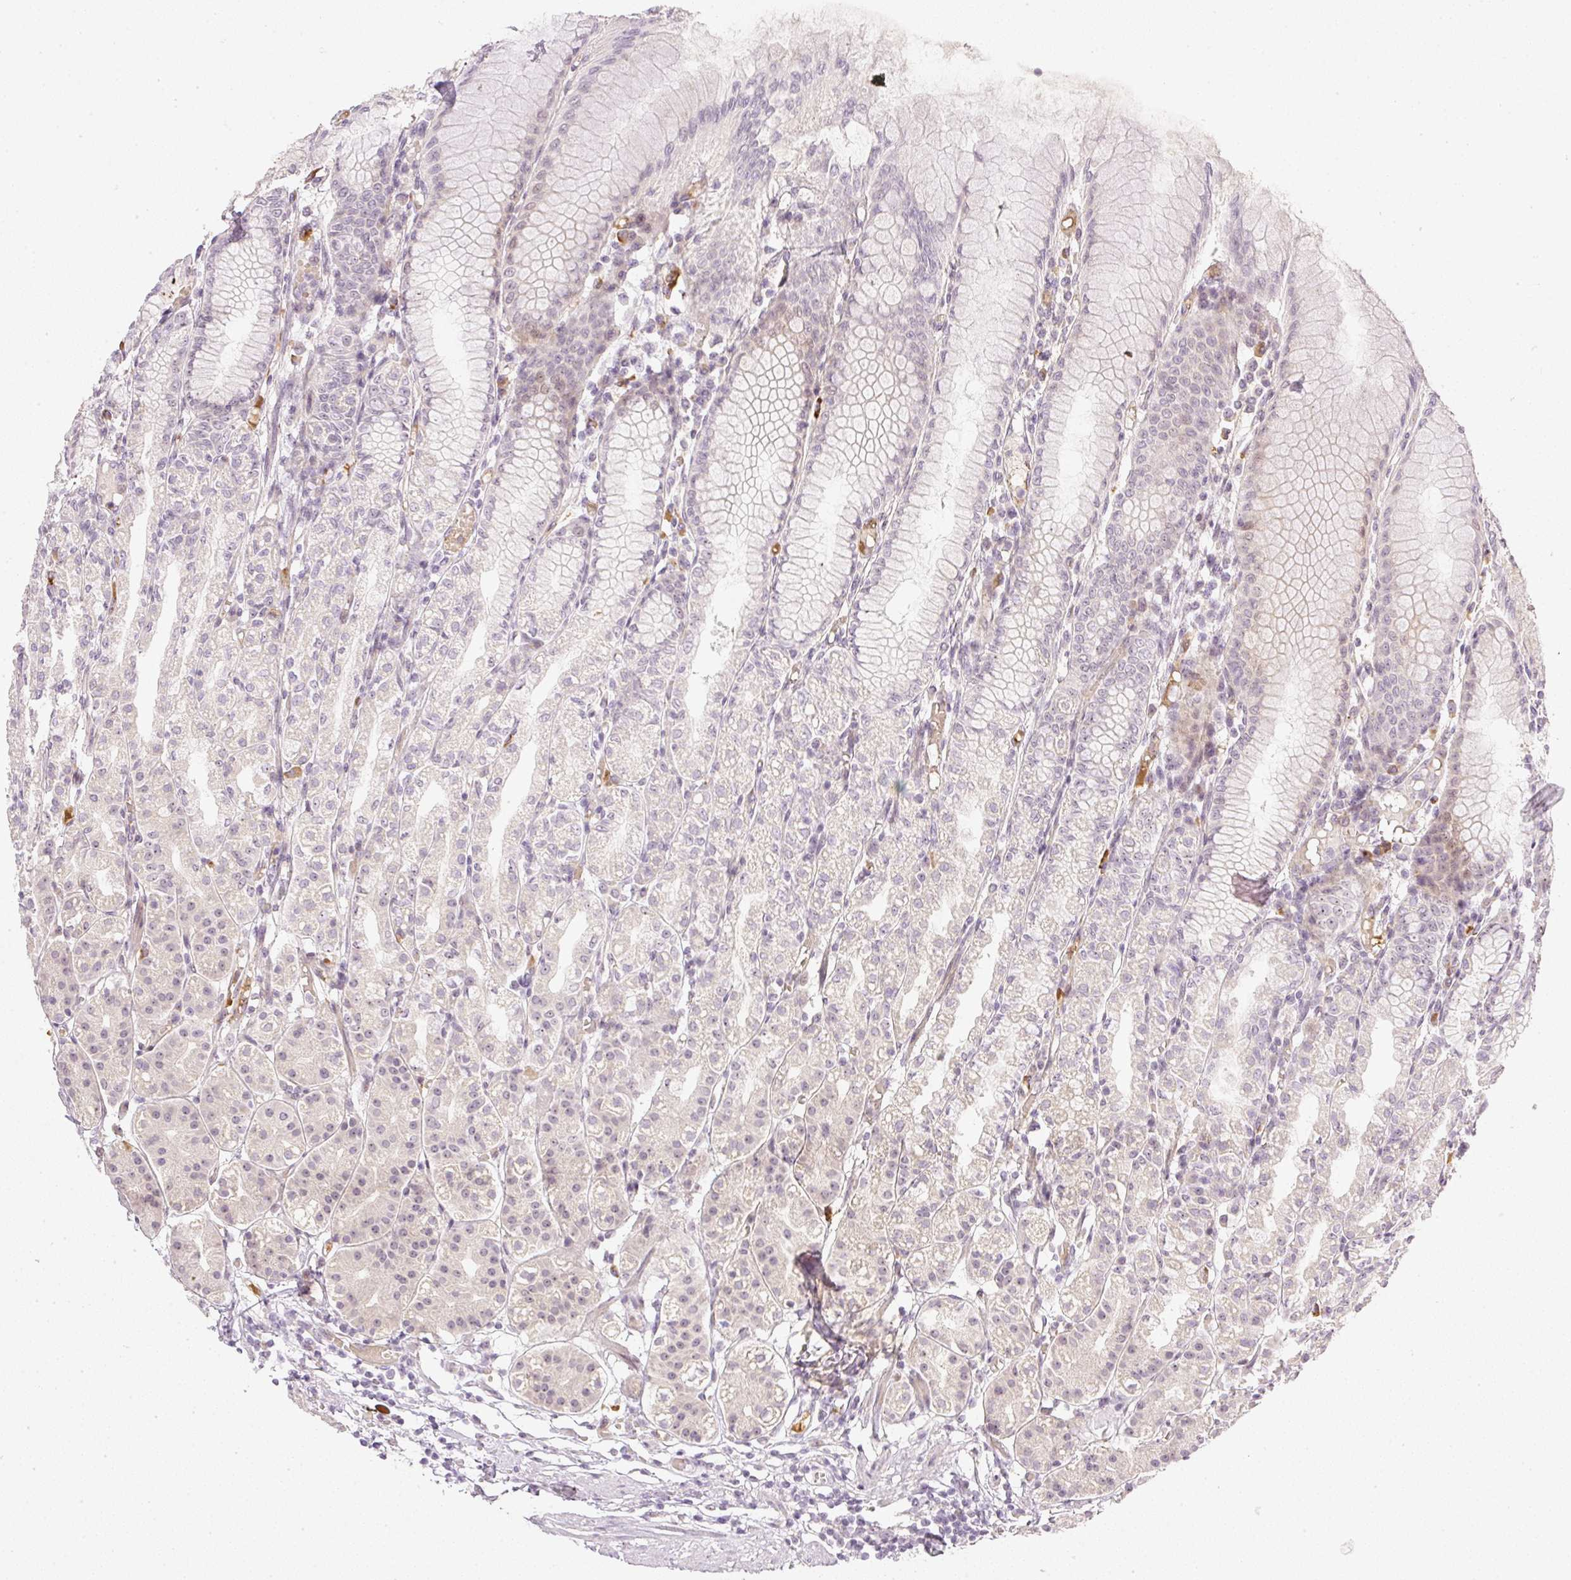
{"staining": {"intensity": "moderate", "quantity": "<25%", "location": "cytoplasmic/membranous,nuclear"}, "tissue": "stomach", "cell_type": "Glandular cells", "image_type": "normal", "snomed": [{"axis": "morphology", "description": "Normal tissue, NOS"}, {"axis": "topography", "description": "Stomach"}], "caption": "High-power microscopy captured an immunohistochemistry micrograph of normal stomach, revealing moderate cytoplasmic/membranous,nuclear expression in approximately <25% of glandular cells.", "gene": "AAR2", "patient": {"sex": "female", "age": 57}}